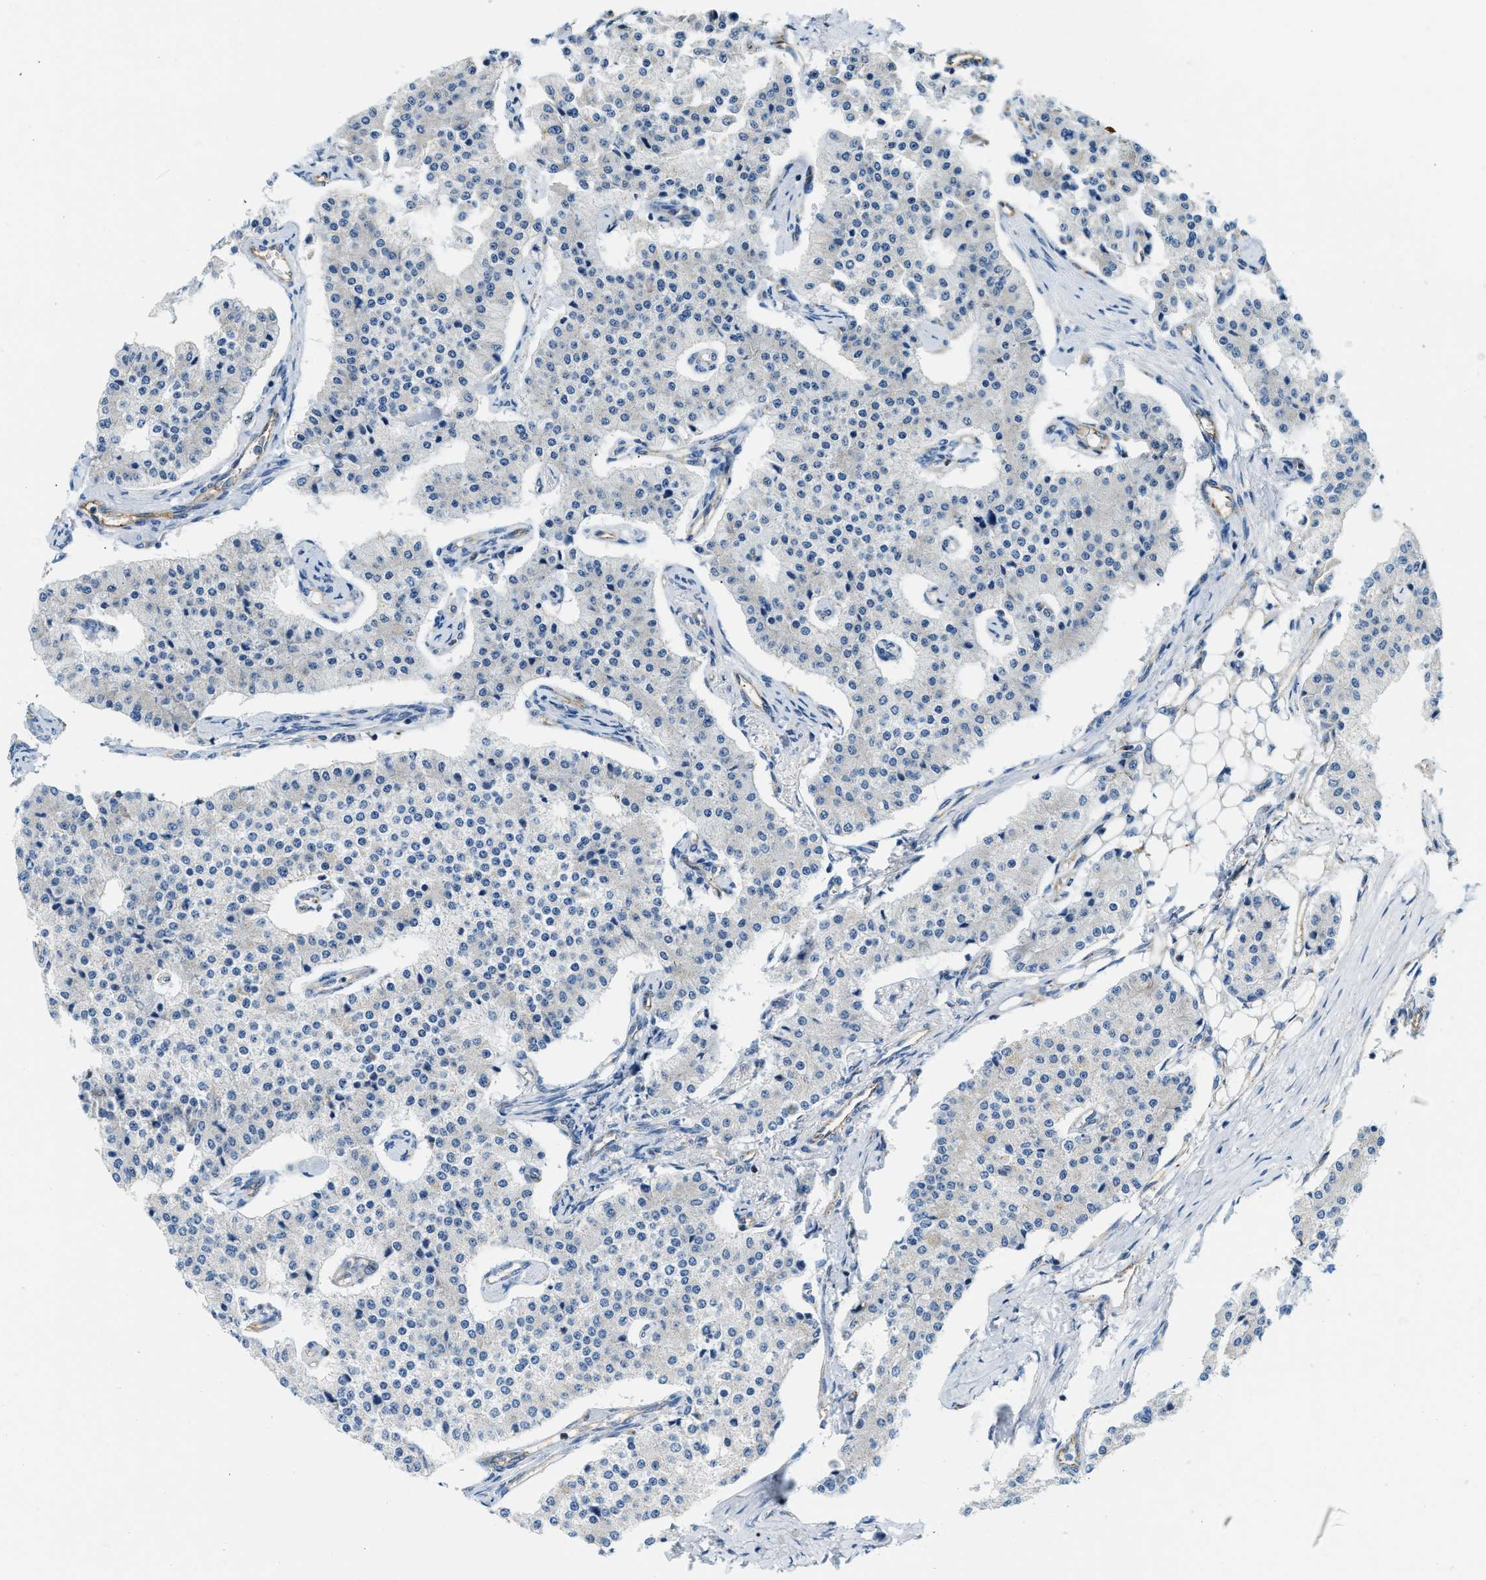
{"staining": {"intensity": "negative", "quantity": "none", "location": "none"}, "tissue": "carcinoid", "cell_type": "Tumor cells", "image_type": "cancer", "snomed": [{"axis": "morphology", "description": "Carcinoid, malignant, NOS"}, {"axis": "topography", "description": "Colon"}], "caption": "Immunohistochemistry micrograph of neoplastic tissue: carcinoid stained with DAB demonstrates no significant protein expression in tumor cells. (DAB immunohistochemistry (IHC) visualized using brightfield microscopy, high magnification).", "gene": "JADE1", "patient": {"sex": "female", "age": 52}}